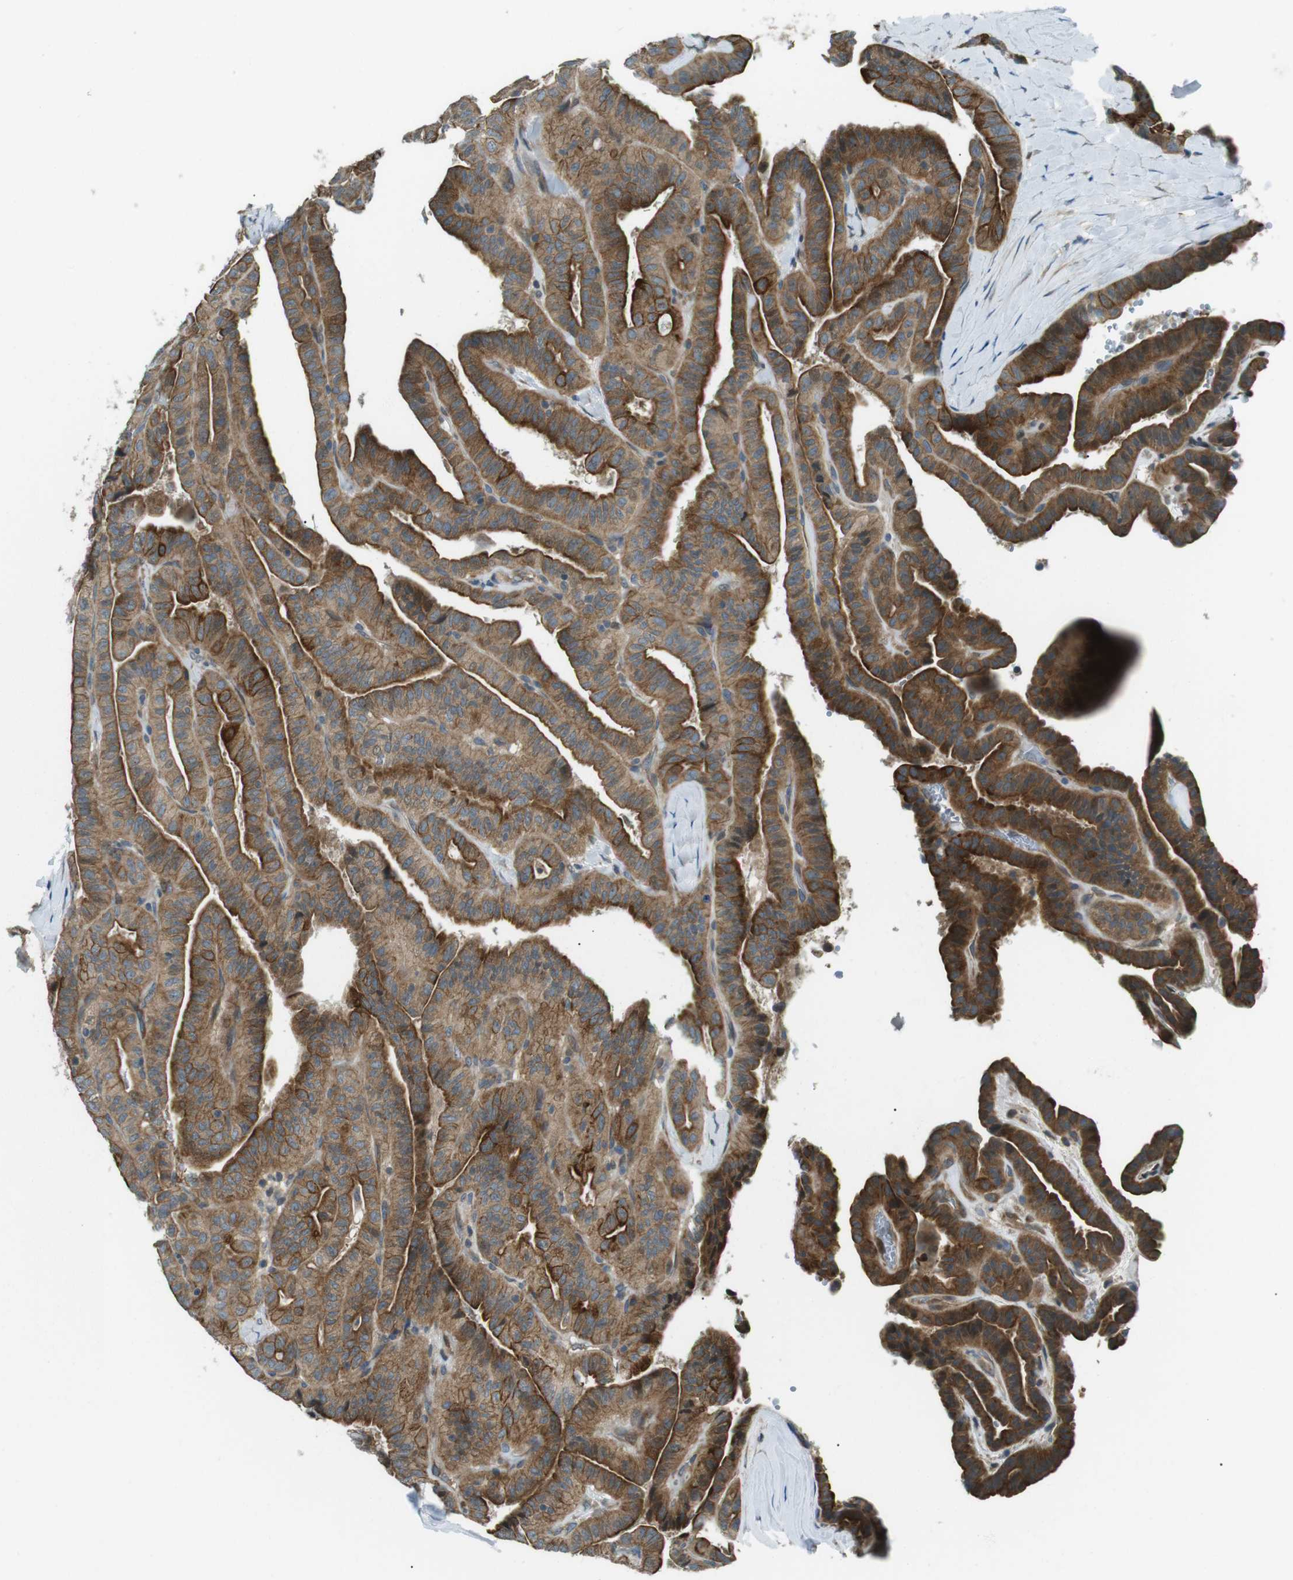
{"staining": {"intensity": "strong", "quantity": ">75%", "location": "cytoplasmic/membranous"}, "tissue": "thyroid cancer", "cell_type": "Tumor cells", "image_type": "cancer", "snomed": [{"axis": "morphology", "description": "Papillary adenocarcinoma, NOS"}, {"axis": "topography", "description": "Thyroid gland"}], "caption": "Brown immunohistochemical staining in thyroid cancer exhibits strong cytoplasmic/membranous positivity in approximately >75% of tumor cells. Nuclei are stained in blue.", "gene": "TMEM74", "patient": {"sex": "male", "age": 77}}